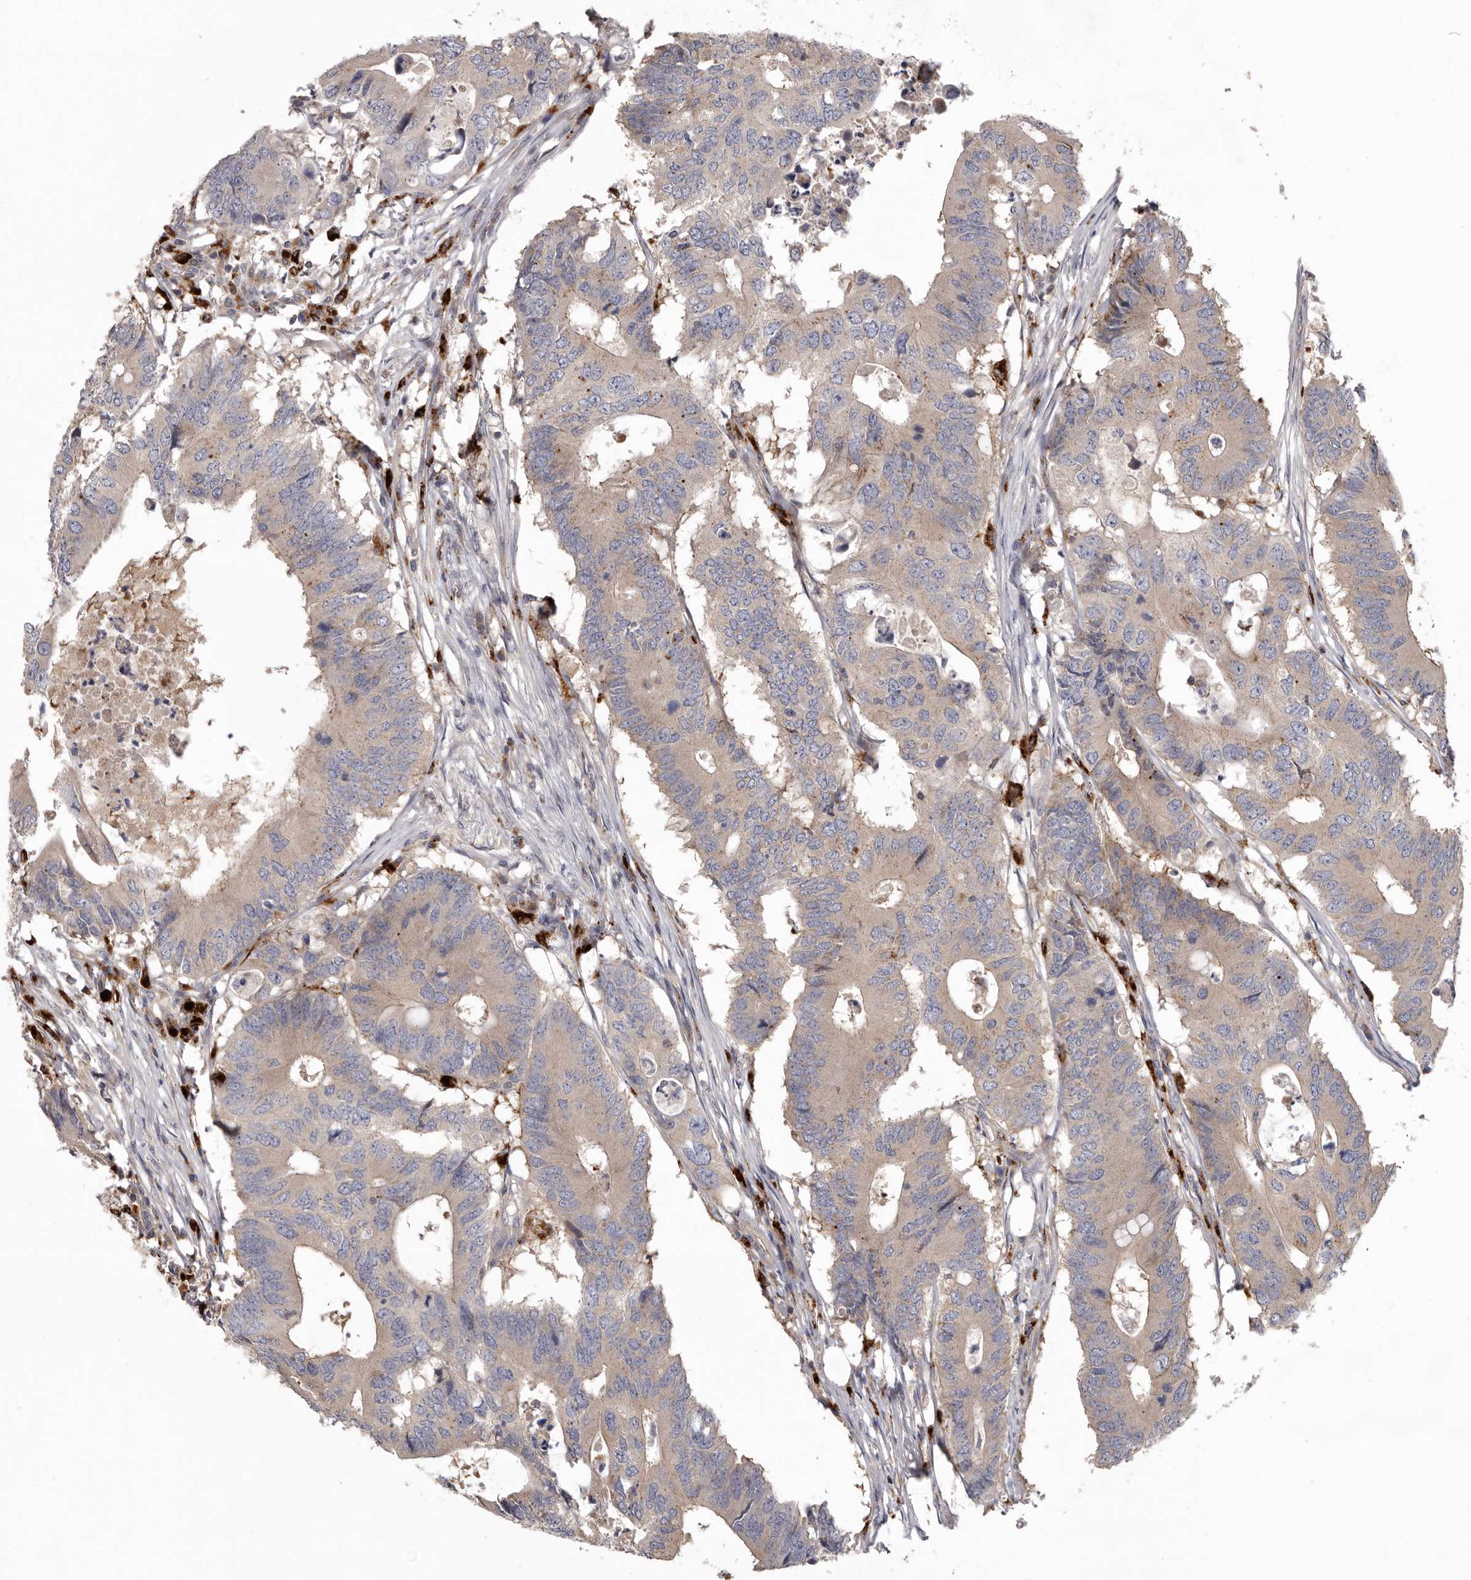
{"staining": {"intensity": "negative", "quantity": "none", "location": "none"}, "tissue": "colorectal cancer", "cell_type": "Tumor cells", "image_type": "cancer", "snomed": [{"axis": "morphology", "description": "Adenocarcinoma, NOS"}, {"axis": "topography", "description": "Colon"}], "caption": "Immunohistochemistry image of neoplastic tissue: adenocarcinoma (colorectal) stained with DAB demonstrates no significant protein expression in tumor cells.", "gene": "WDR47", "patient": {"sex": "male", "age": 71}}